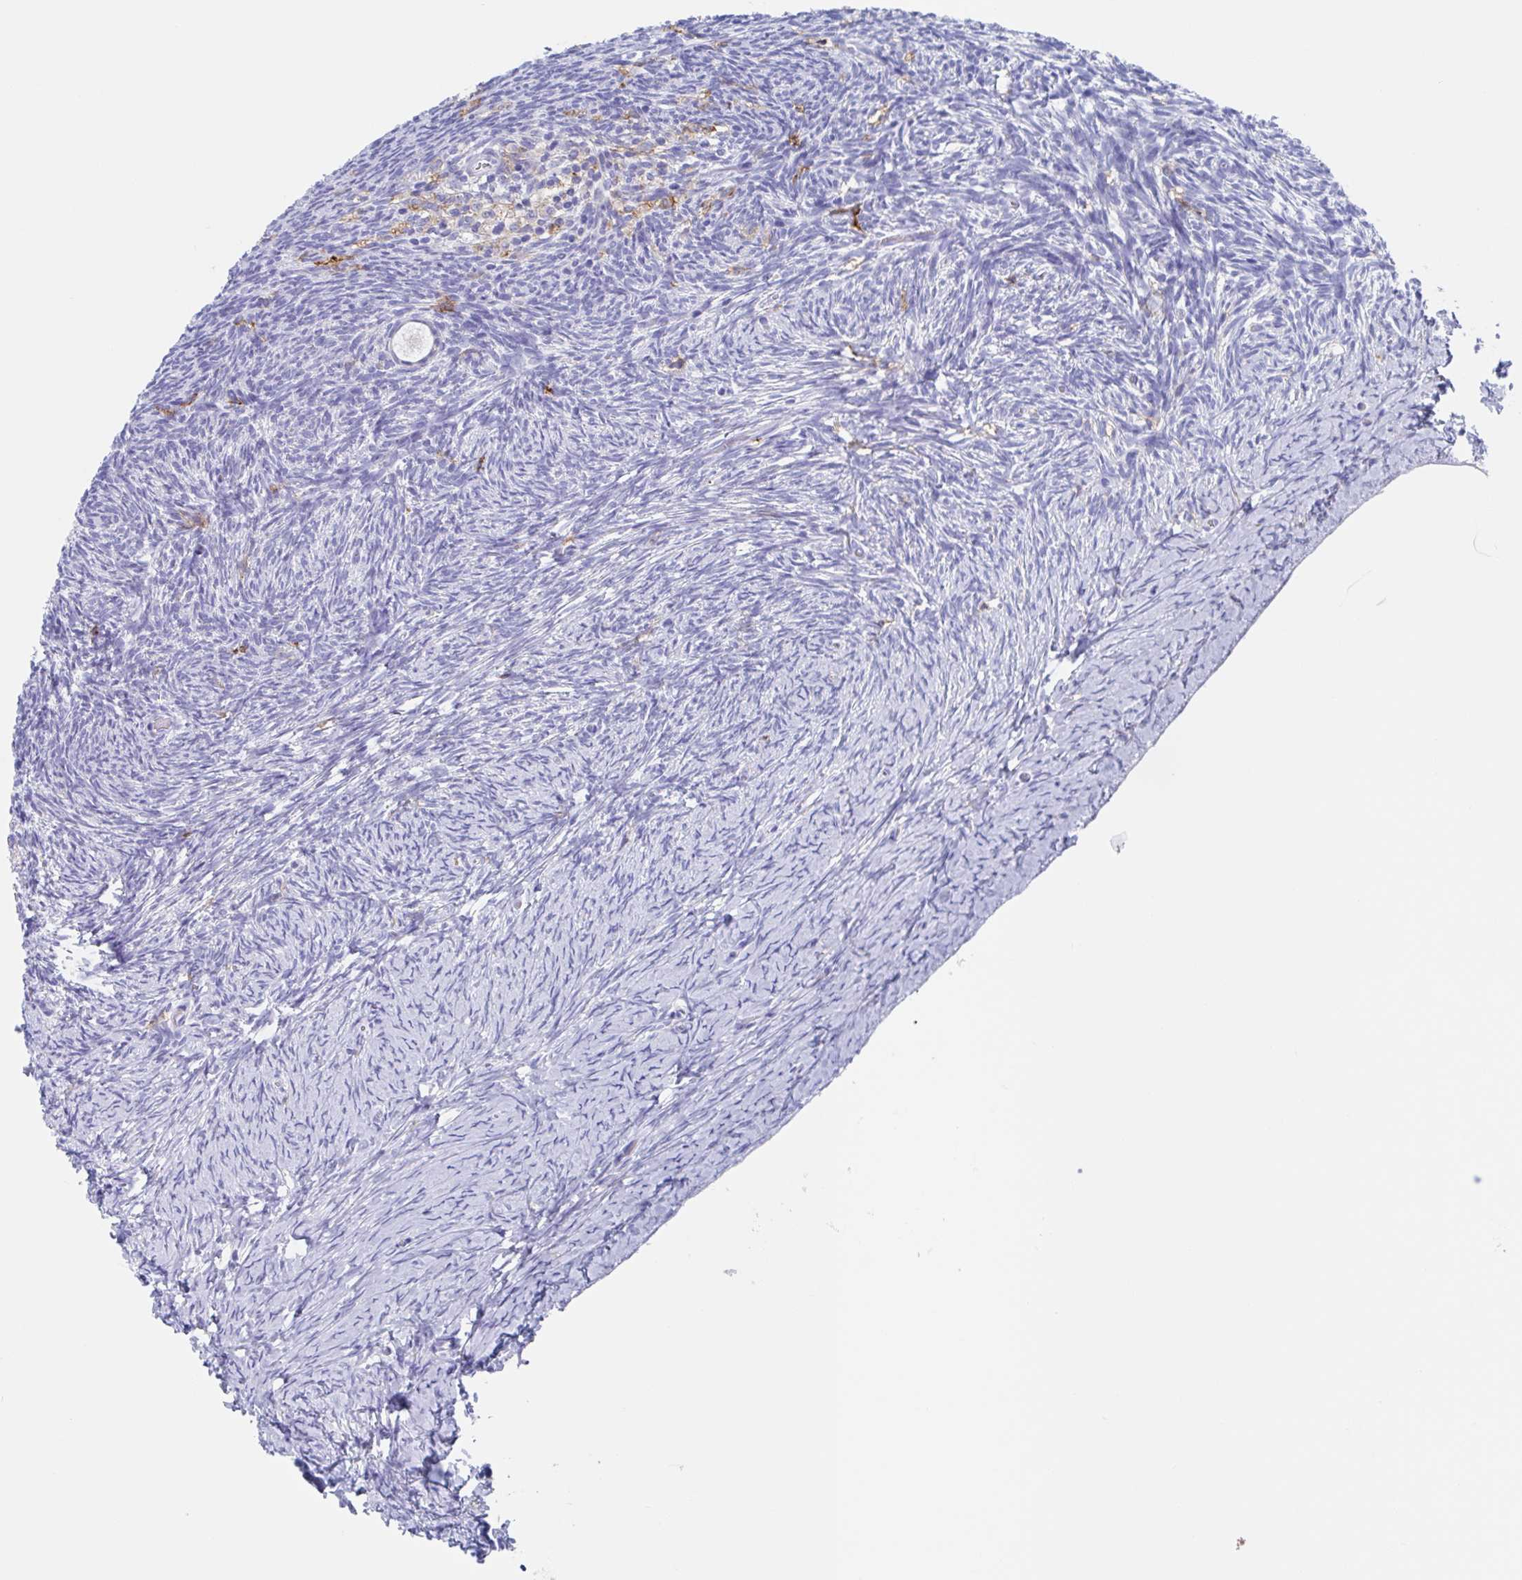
{"staining": {"intensity": "negative", "quantity": "none", "location": "none"}, "tissue": "ovary", "cell_type": "Follicle cells", "image_type": "normal", "snomed": [{"axis": "morphology", "description": "Normal tissue, NOS"}, {"axis": "topography", "description": "Ovary"}], "caption": "IHC of benign ovary demonstrates no staining in follicle cells.", "gene": "FCGR3A", "patient": {"sex": "female", "age": 39}}